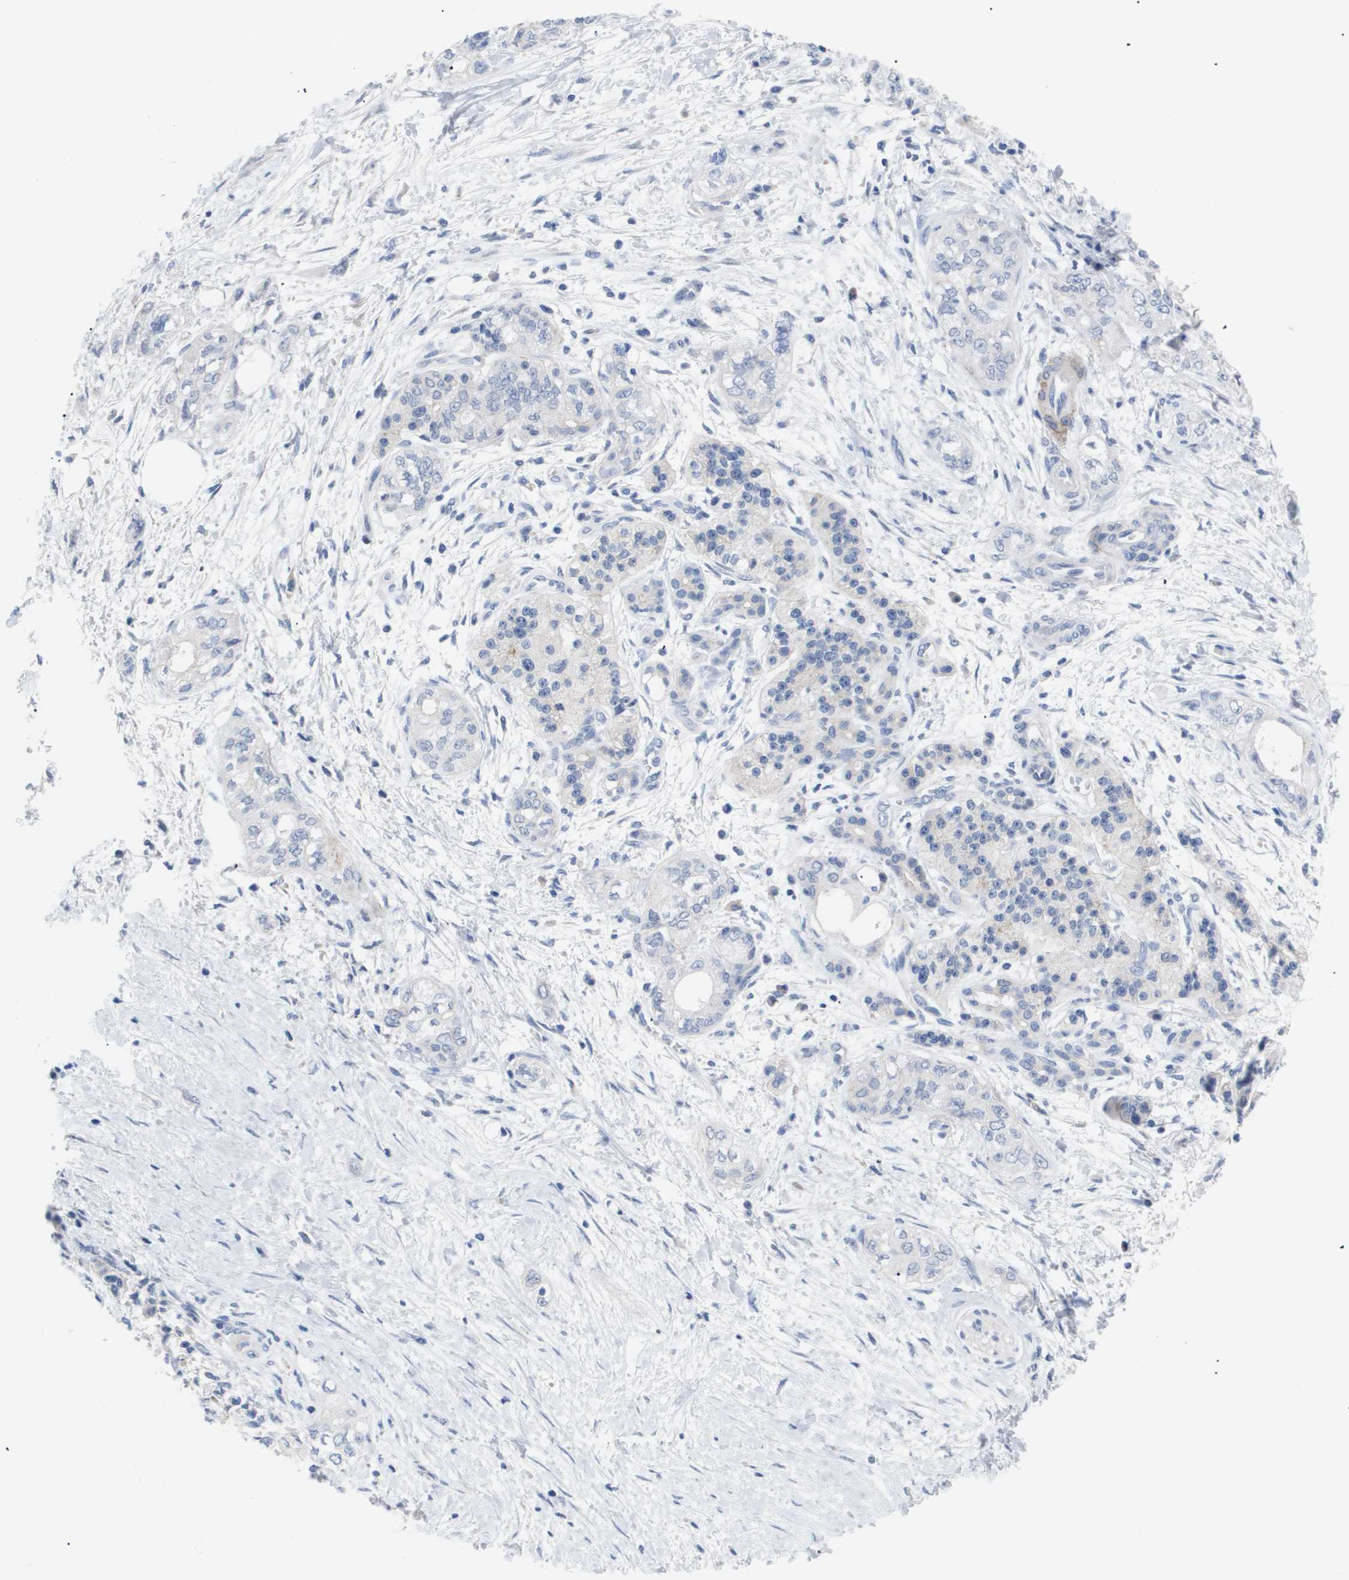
{"staining": {"intensity": "negative", "quantity": "none", "location": "none"}, "tissue": "pancreatic cancer", "cell_type": "Tumor cells", "image_type": "cancer", "snomed": [{"axis": "morphology", "description": "Adenocarcinoma, NOS"}, {"axis": "topography", "description": "Pancreas"}], "caption": "High power microscopy photomicrograph of an immunohistochemistry photomicrograph of pancreatic cancer, revealing no significant expression in tumor cells.", "gene": "CAV3", "patient": {"sex": "male", "age": 70}}